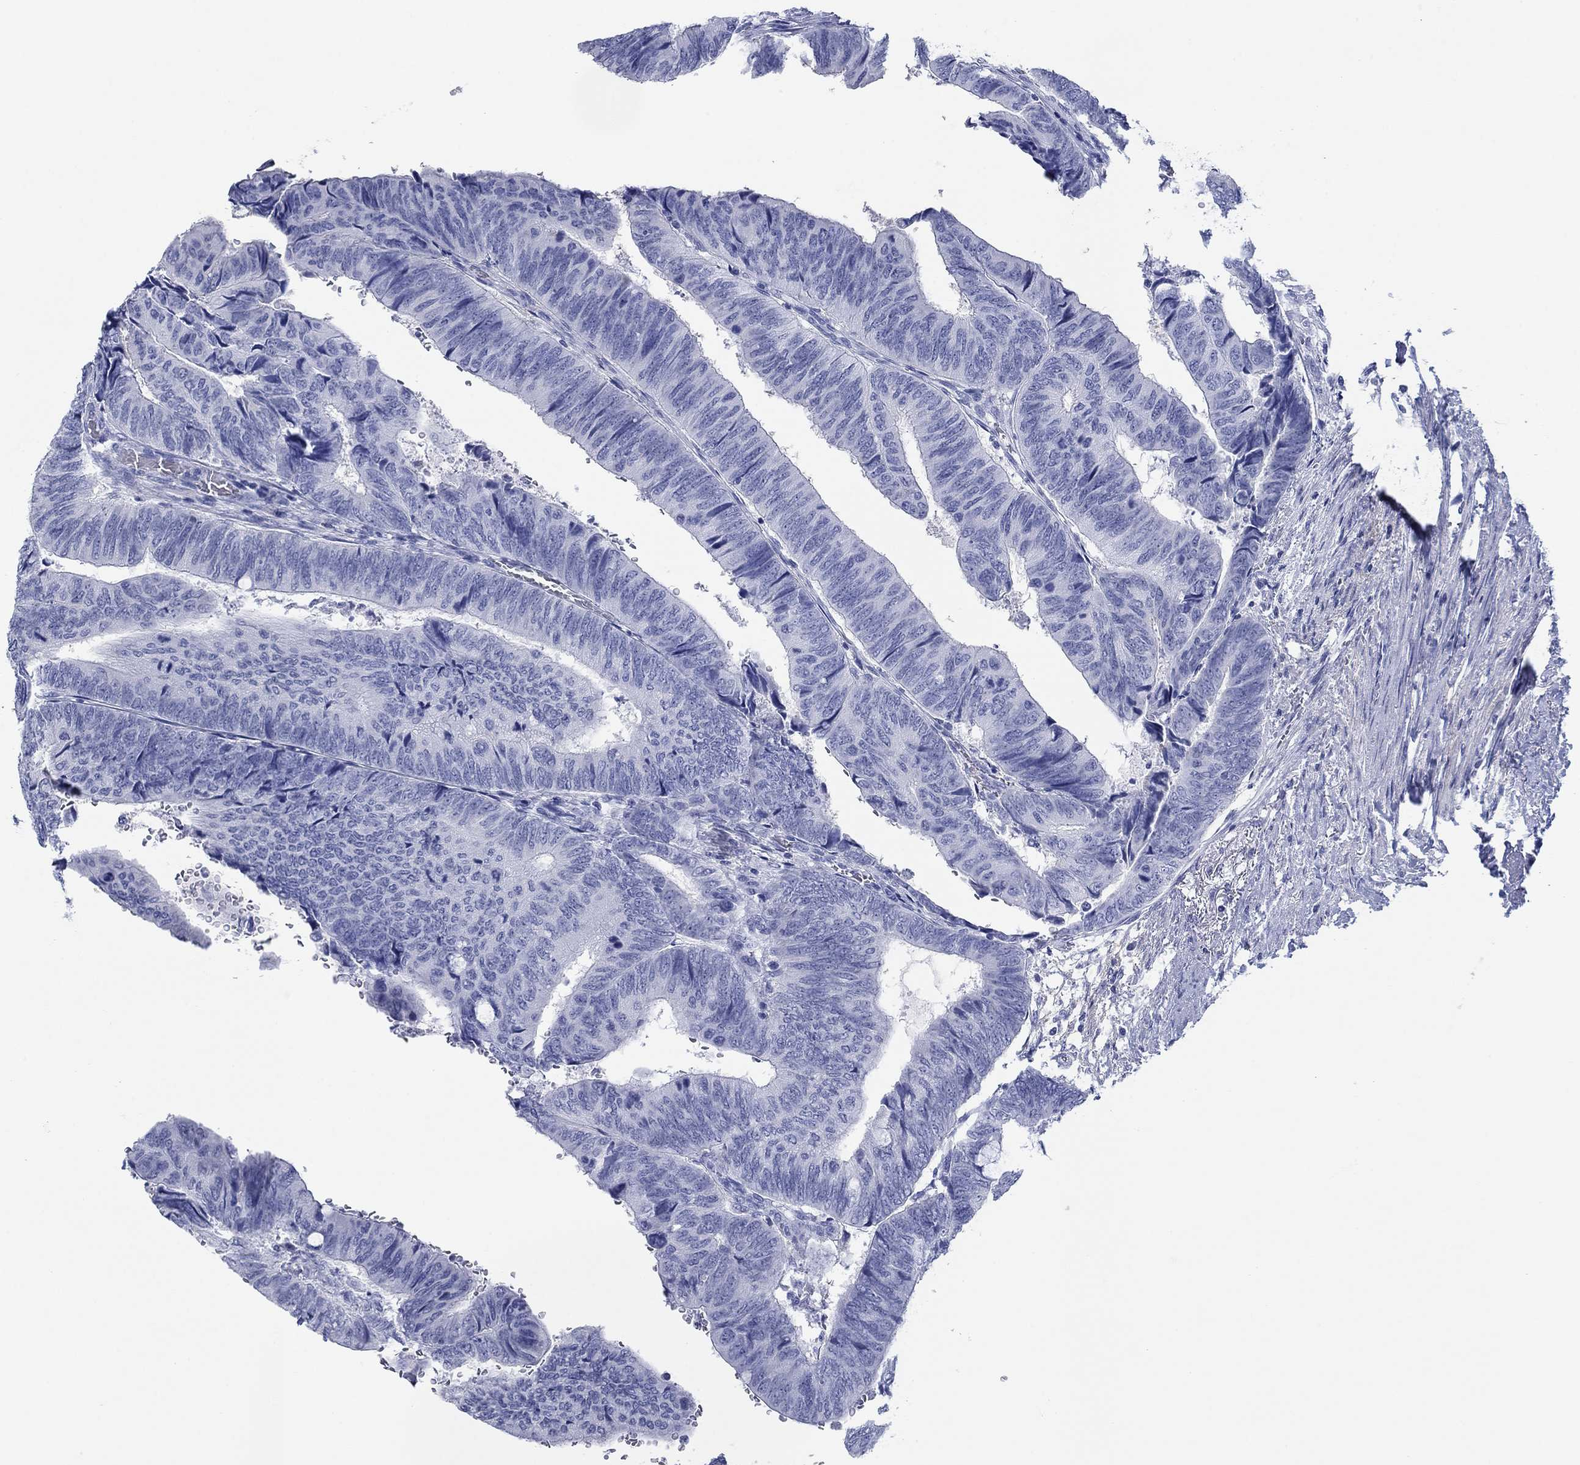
{"staining": {"intensity": "negative", "quantity": "none", "location": "none"}, "tissue": "colorectal cancer", "cell_type": "Tumor cells", "image_type": "cancer", "snomed": [{"axis": "morphology", "description": "Normal tissue, NOS"}, {"axis": "morphology", "description": "Adenocarcinoma, NOS"}, {"axis": "topography", "description": "Rectum"}, {"axis": "topography", "description": "Peripheral nerve tissue"}], "caption": "A high-resolution image shows immunohistochemistry (IHC) staining of adenocarcinoma (colorectal), which exhibits no significant positivity in tumor cells.", "gene": "PDYN", "patient": {"sex": "male", "age": 92}}